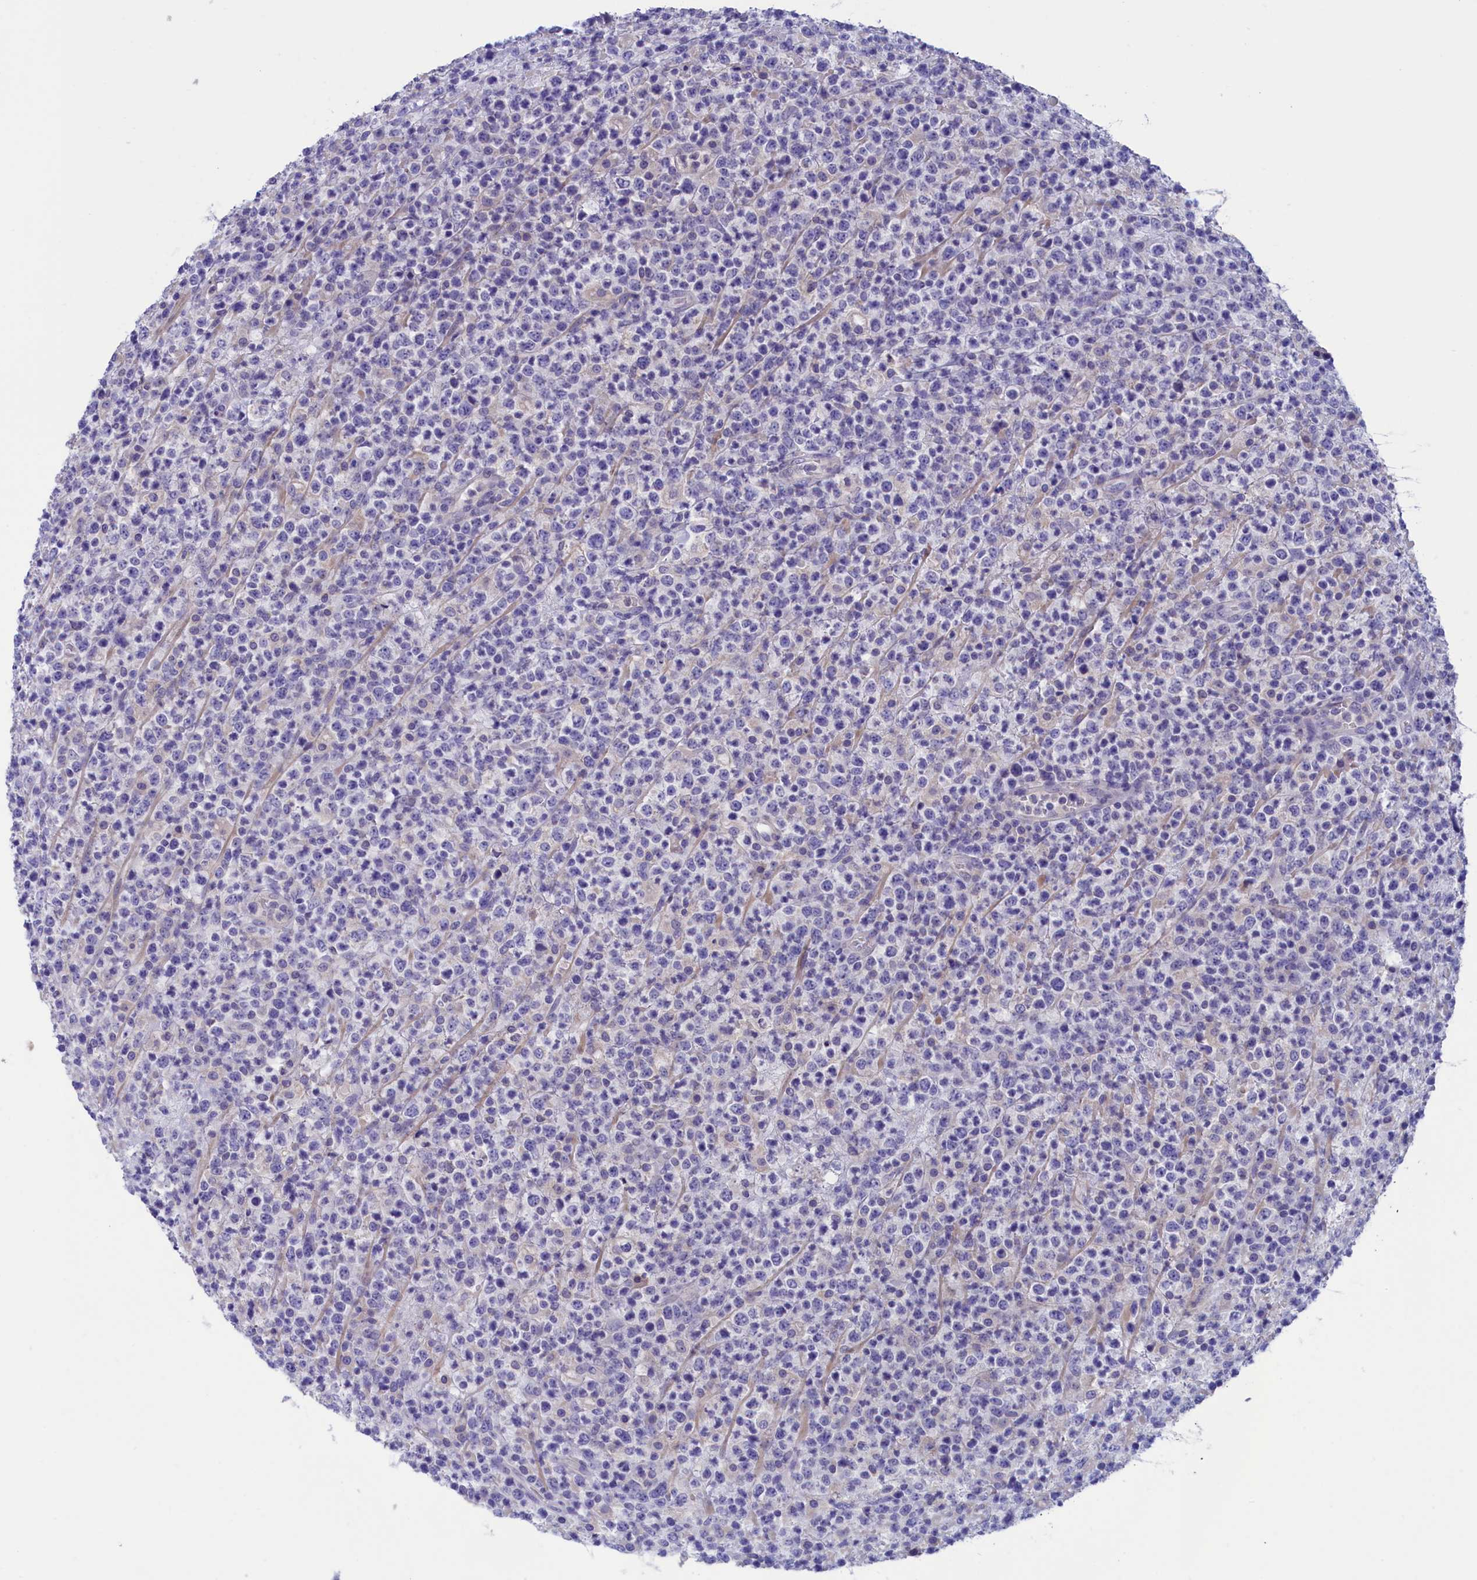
{"staining": {"intensity": "negative", "quantity": "none", "location": "none"}, "tissue": "lymphoma", "cell_type": "Tumor cells", "image_type": "cancer", "snomed": [{"axis": "morphology", "description": "Malignant lymphoma, non-Hodgkin's type, High grade"}, {"axis": "topography", "description": "Colon"}], "caption": "An image of high-grade malignant lymphoma, non-Hodgkin's type stained for a protein shows no brown staining in tumor cells.", "gene": "VPS35L", "patient": {"sex": "female", "age": 53}}